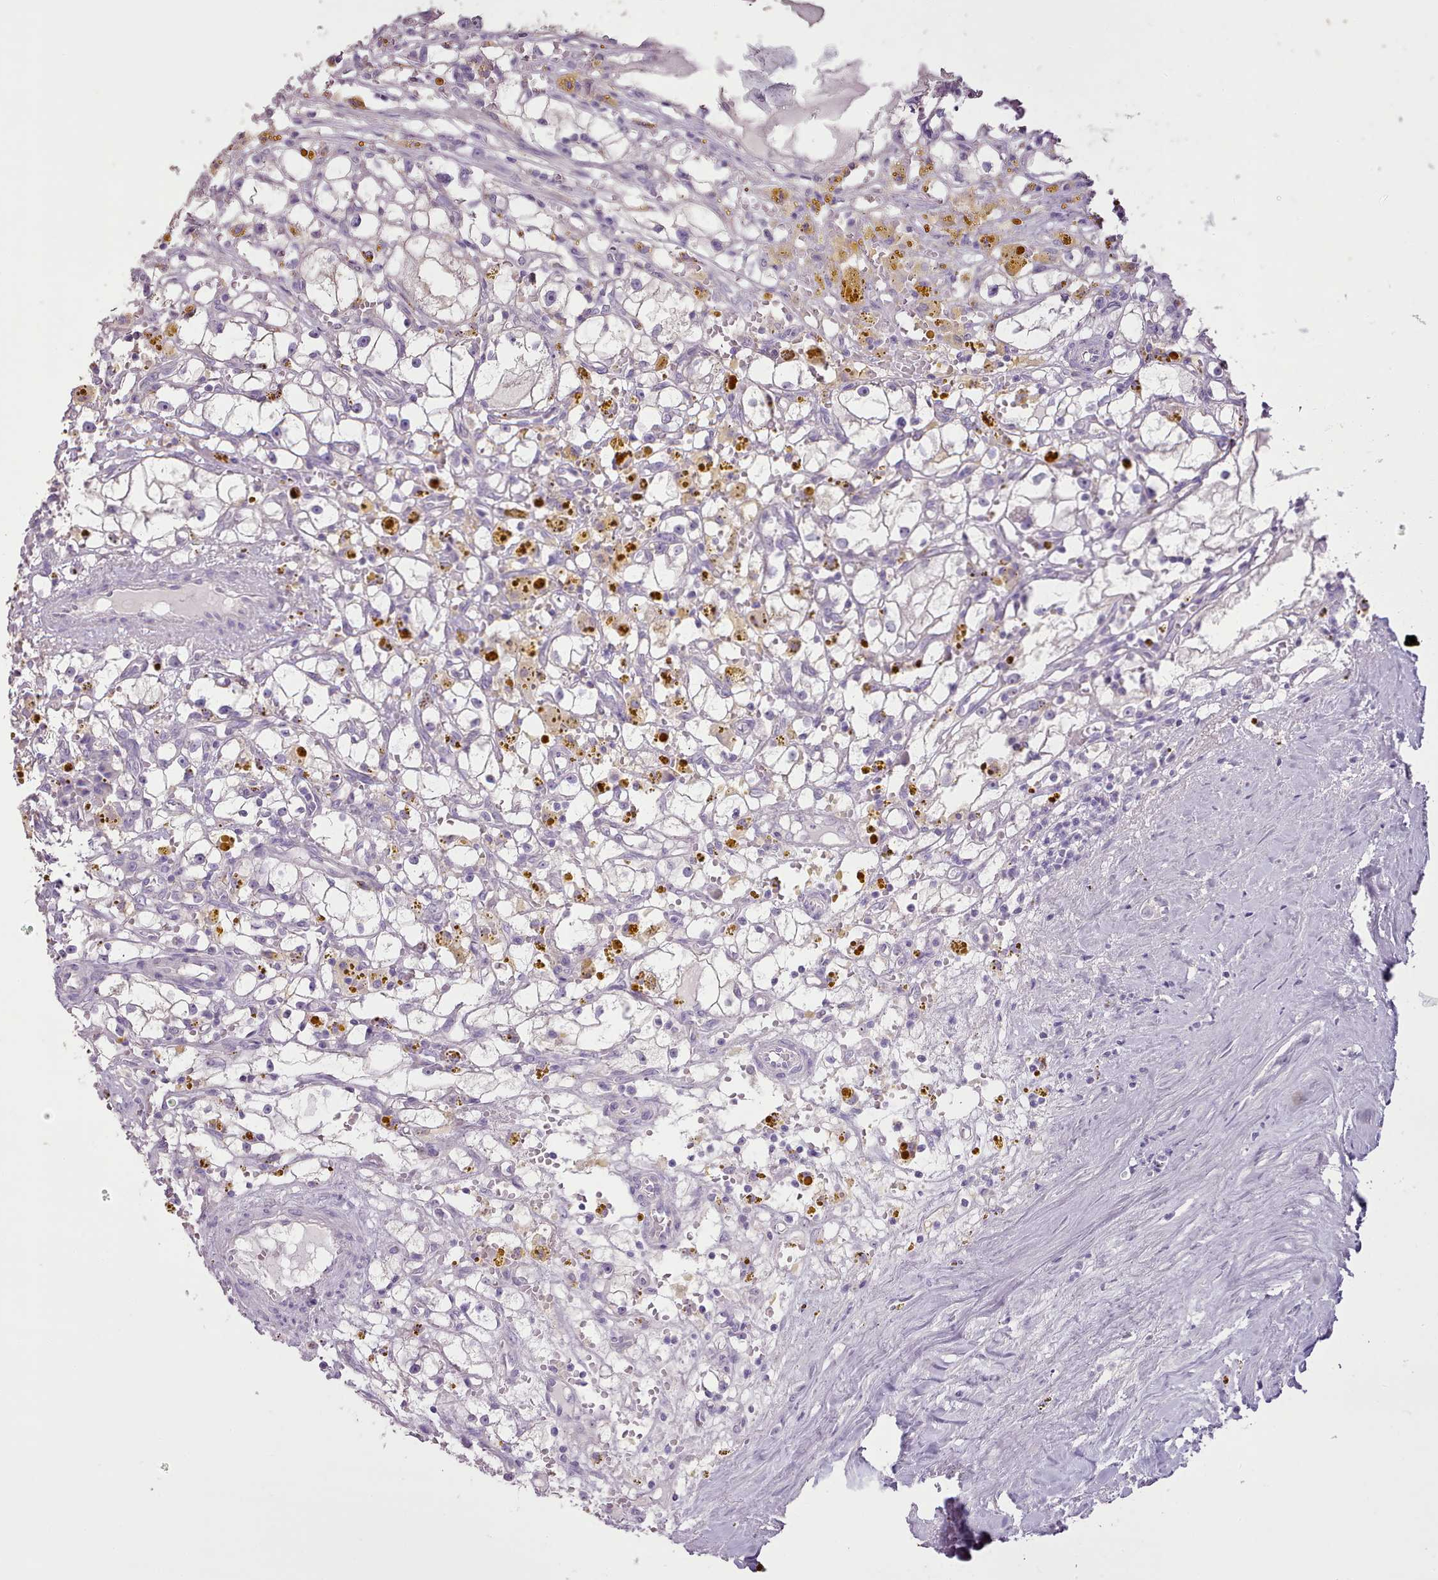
{"staining": {"intensity": "negative", "quantity": "none", "location": "none"}, "tissue": "renal cancer", "cell_type": "Tumor cells", "image_type": "cancer", "snomed": [{"axis": "morphology", "description": "Adenocarcinoma, NOS"}, {"axis": "topography", "description": "Kidney"}], "caption": "Histopathology image shows no significant protein staining in tumor cells of adenocarcinoma (renal).", "gene": "BLOC1S2", "patient": {"sex": "male", "age": 56}}